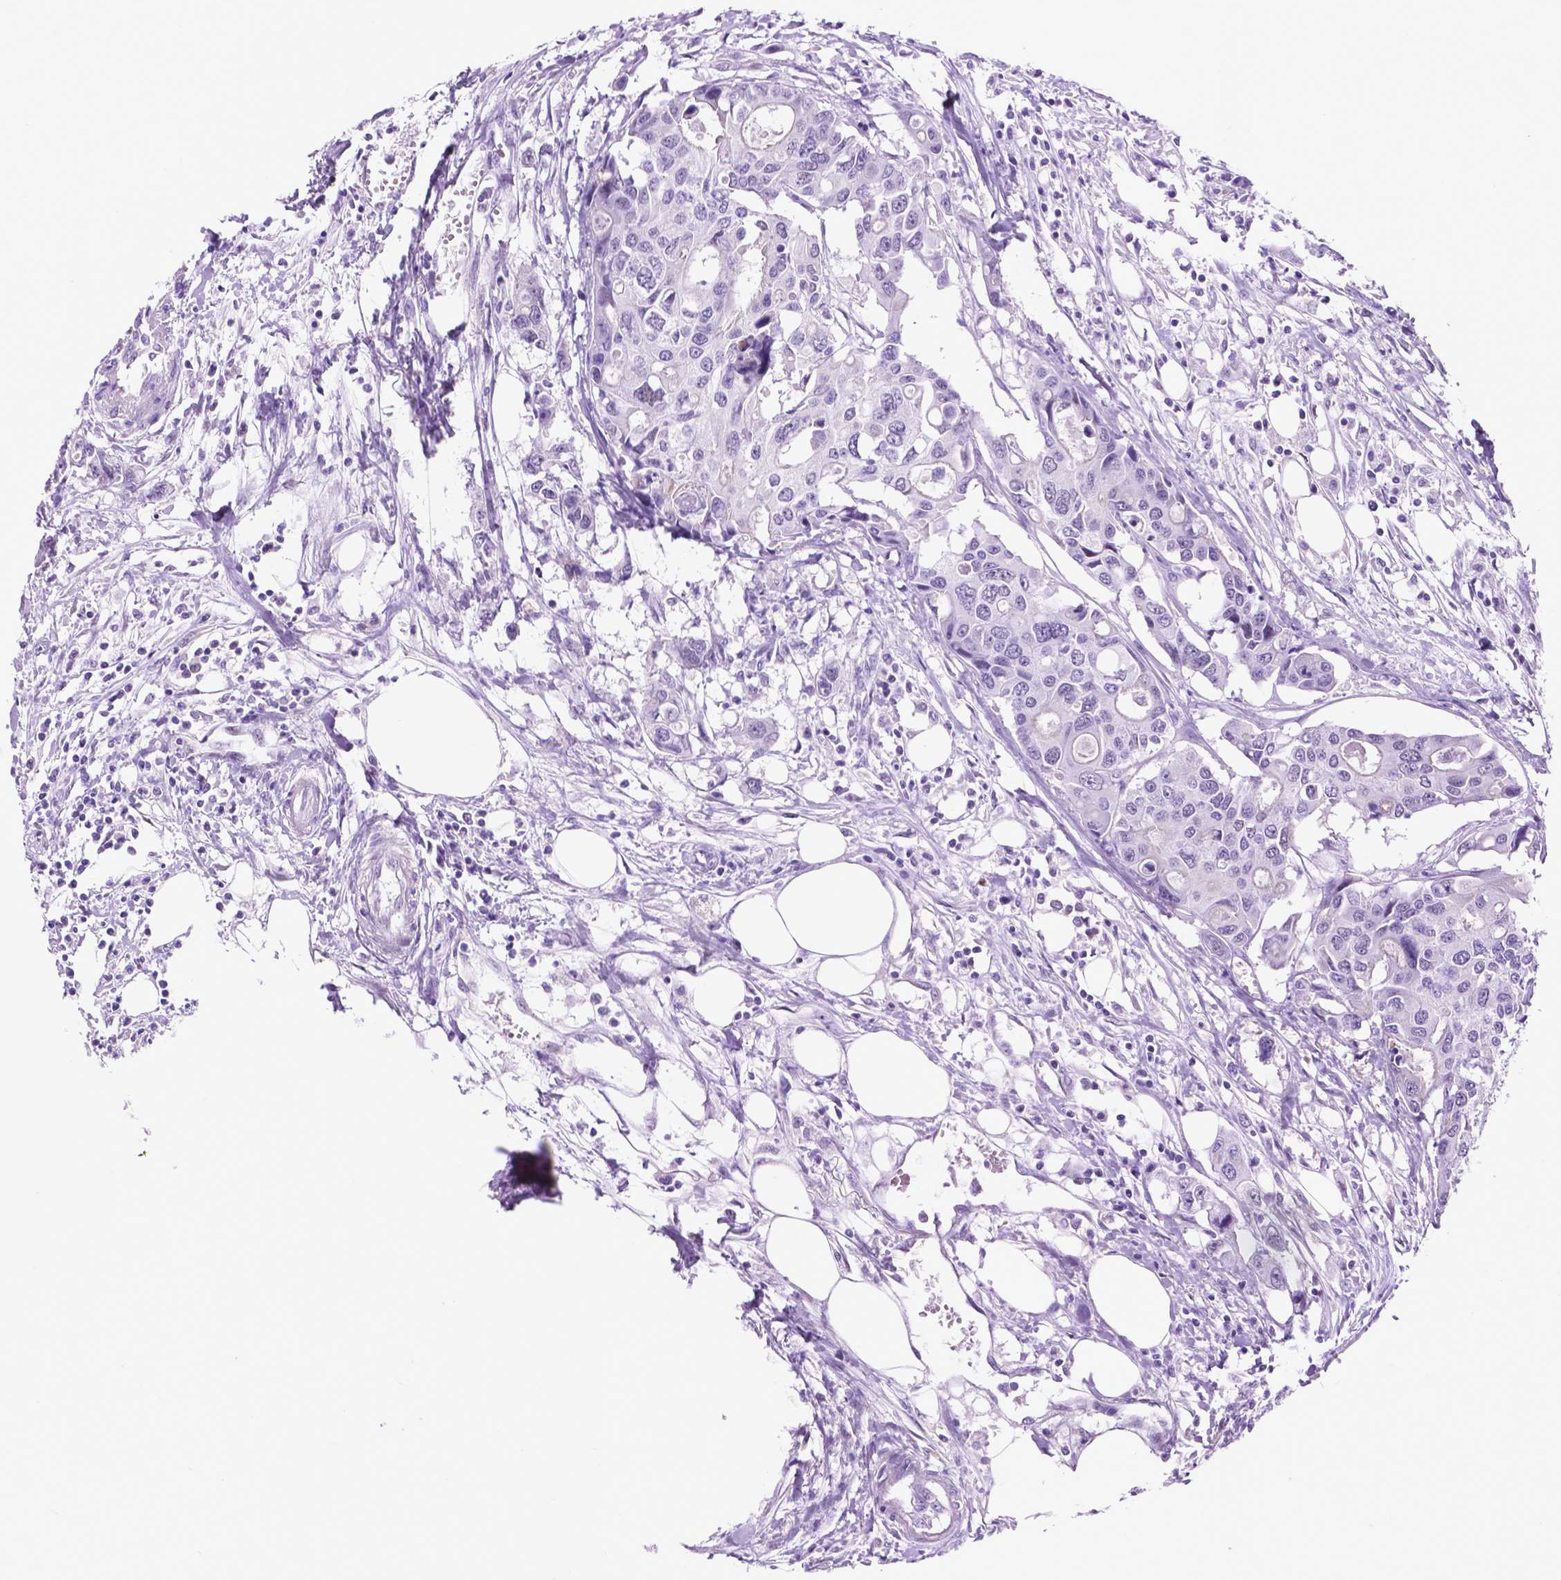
{"staining": {"intensity": "negative", "quantity": "none", "location": "none"}, "tissue": "colorectal cancer", "cell_type": "Tumor cells", "image_type": "cancer", "snomed": [{"axis": "morphology", "description": "Adenocarcinoma, NOS"}, {"axis": "topography", "description": "Colon"}], "caption": "Immunohistochemistry (IHC) image of colorectal adenocarcinoma stained for a protein (brown), which demonstrates no expression in tumor cells.", "gene": "ACY3", "patient": {"sex": "male", "age": 77}}